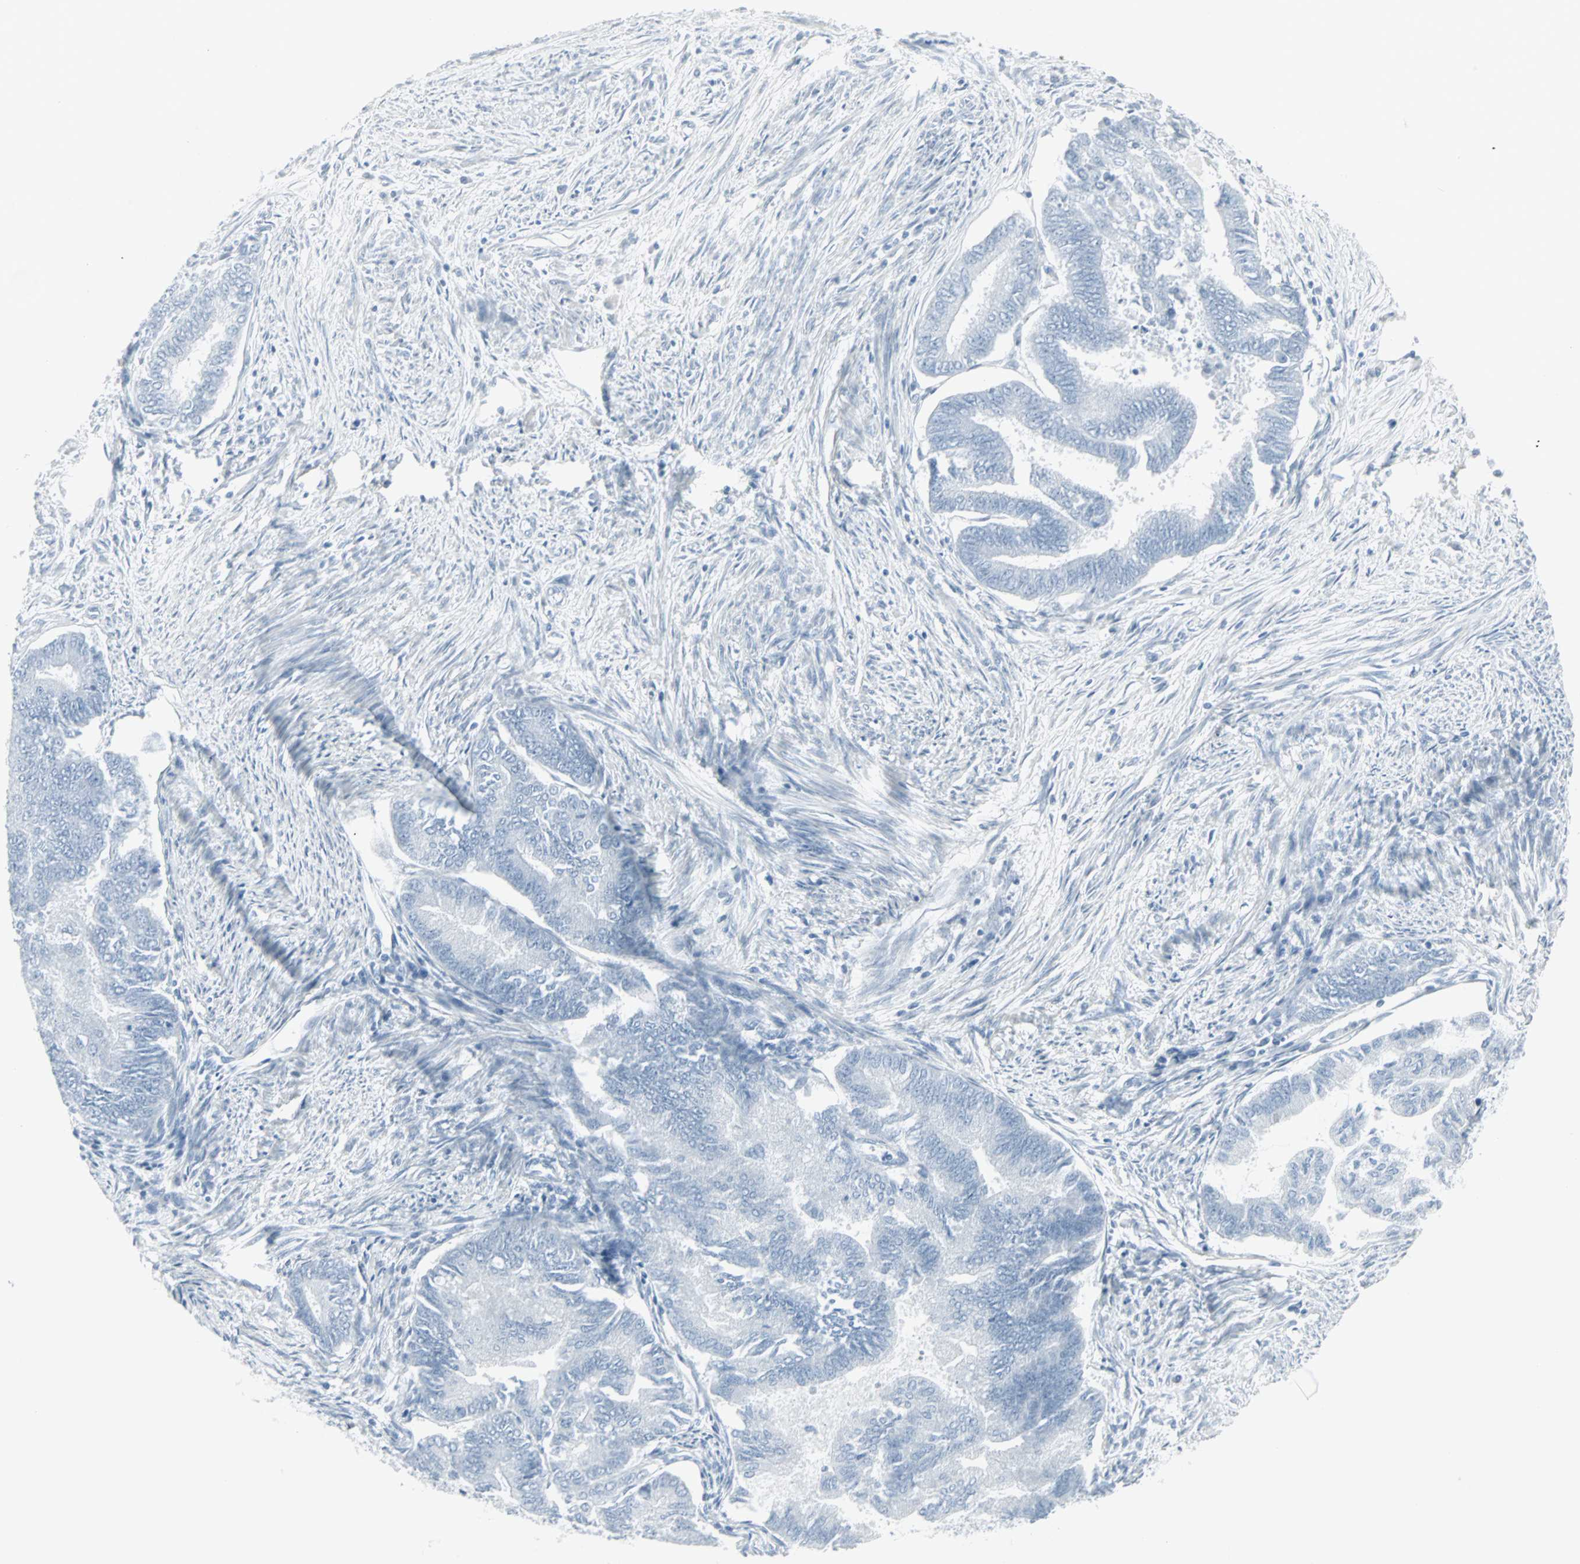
{"staining": {"intensity": "negative", "quantity": "none", "location": "none"}, "tissue": "endometrial cancer", "cell_type": "Tumor cells", "image_type": "cancer", "snomed": [{"axis": "morphology", "description": "Adenocarcinoma, NOS"}, {"axis": "topography", "description": "Endometrium"}], "caption": "DAB (3,3'-diaminobenzidine) immunohistochemical staining of human endometrial cancer displays no significant positivity in tumor cells. (Immunohistochemistry (ihc), brightfield microscopy, high magnification).", "gene": "LANCL3", "patient": {"sex": "female", "age": 86}}